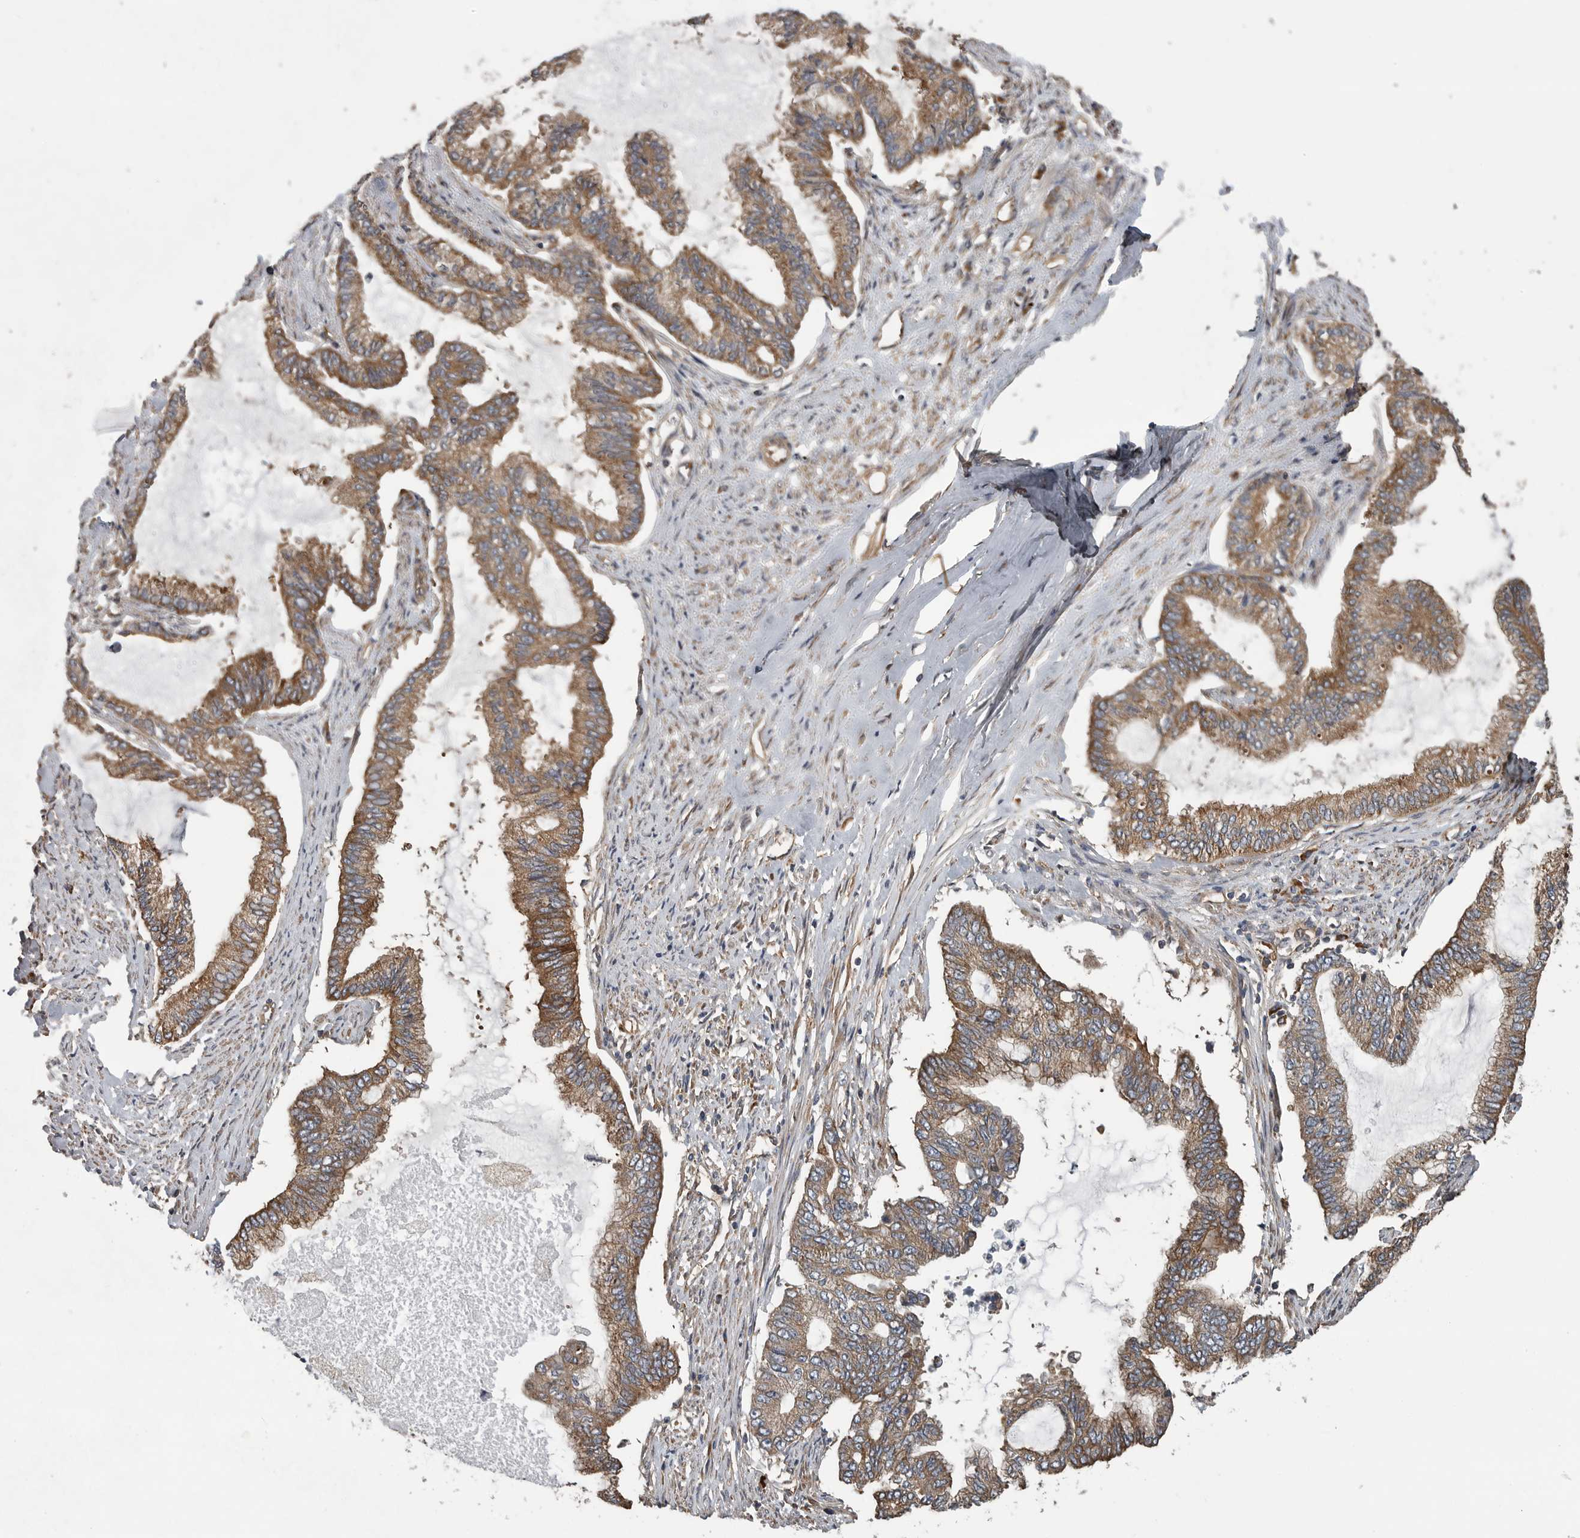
{"staining": {"intensity": "moderate", "quantity": ">75%", "location": "cytoplasmic/membranous"}, "tissue": "endometrial cancer", "cell_type": "Tumor cells", "image_type": "cancer", "snomed": [{"axis": "morphology", "description": "Adenocarcinoma, NOS"}, {"axis": "topography", "description": "Endometrium"}], "caption": "Immunohistochemical staining of human adenocarcinoma (endometrial) demonstrates medium levels of moderate cytoplasmic/membranous protein staining in approximately >75% of tumor cells.", "gene": "OXR1", "patient": {"sex": "female", "age": 86}}